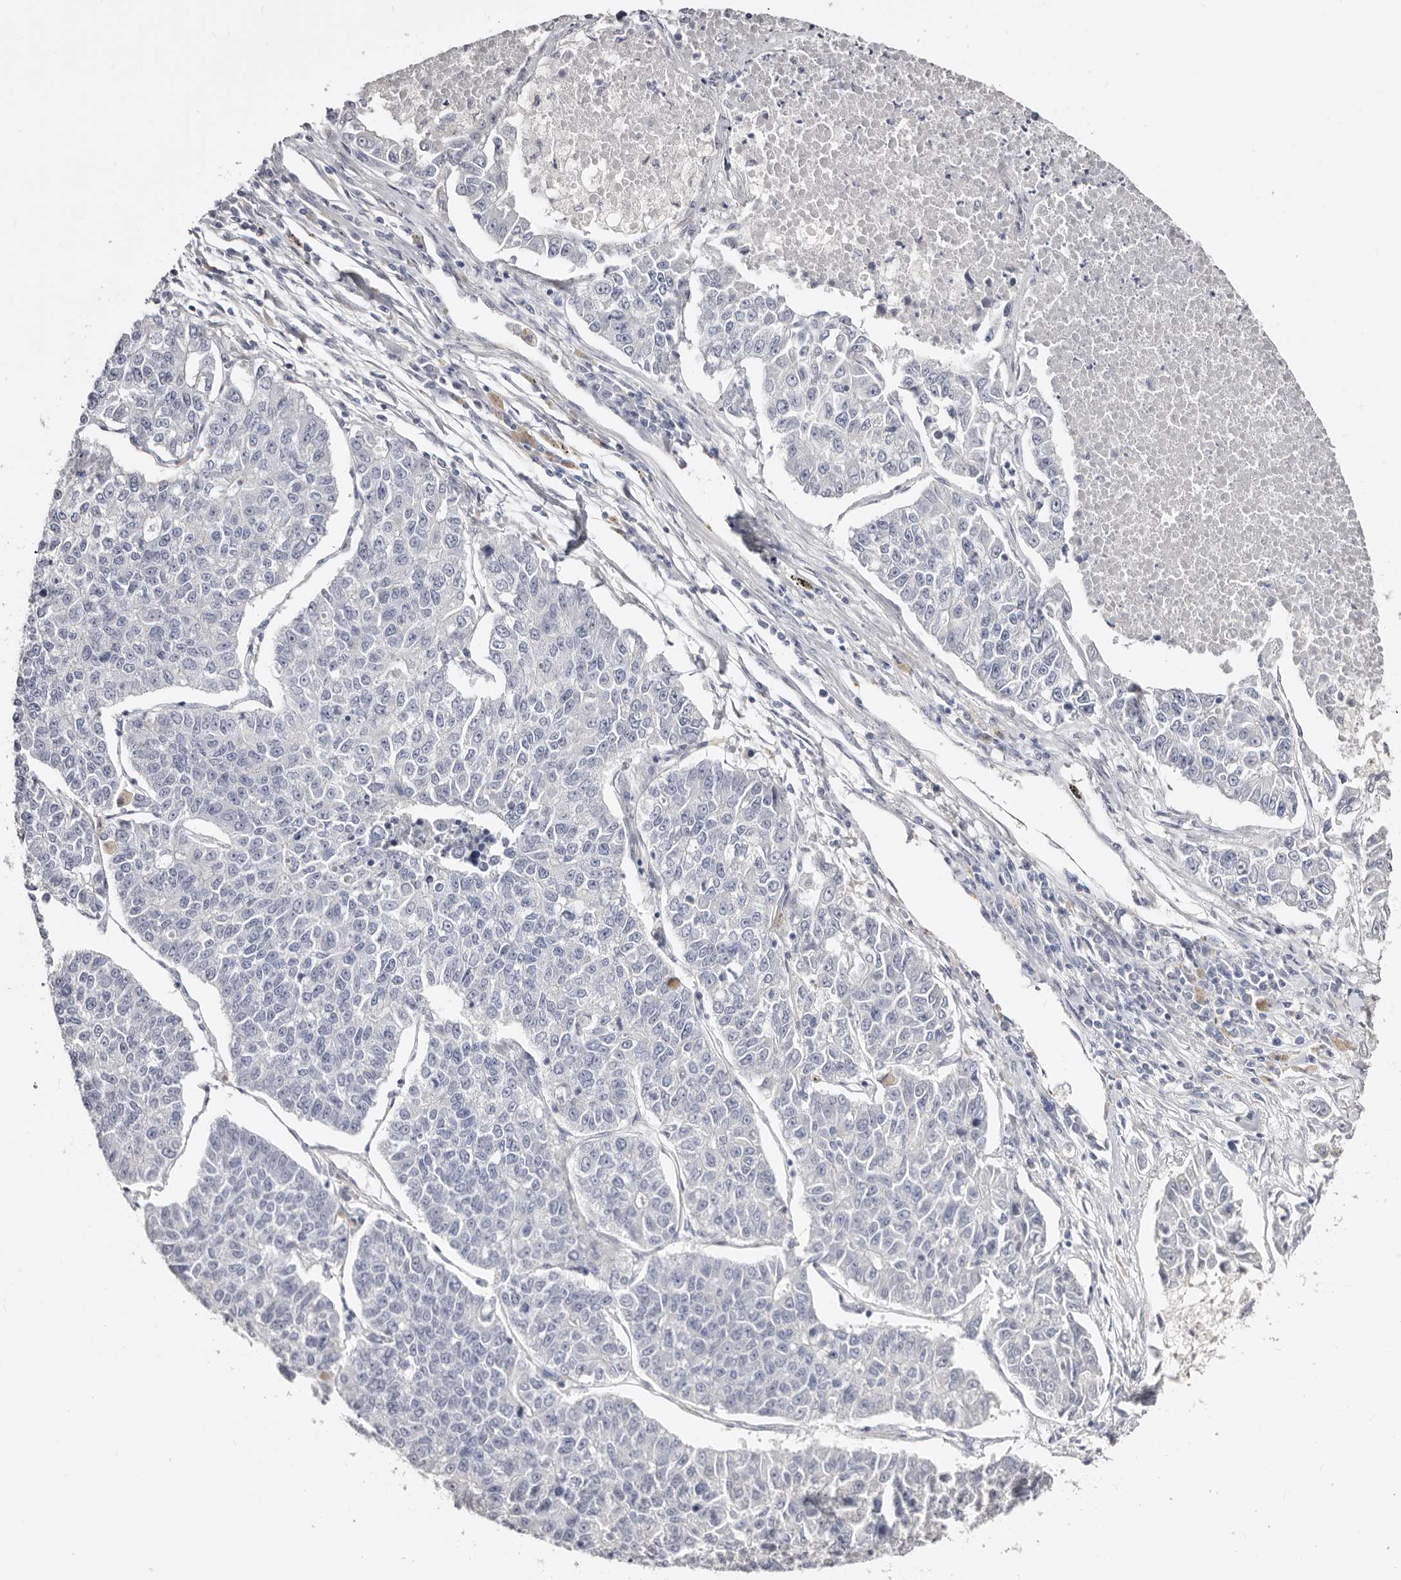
{"staining": {"intensity": "negative", "quantity": "none", "location": "none"}, "tissue": "lung cancer", "cell_type": "Tumor cells", "image_type": "cancer", "snomed": [{"axis": "morphology", "description": "Adenocarcinoma, NOS"}, {"axis": "topography", "description": "Lung"}], "caption": "IHC image of neoplastic tissue: lung cancer (adenocarcinoma) stained with DAB (3,3'-diaminobenzidine) reveals no significant protein expression in tumor cells.", "gene": "AKNAD1", "patient": {"sex": "male", "age": 49}}